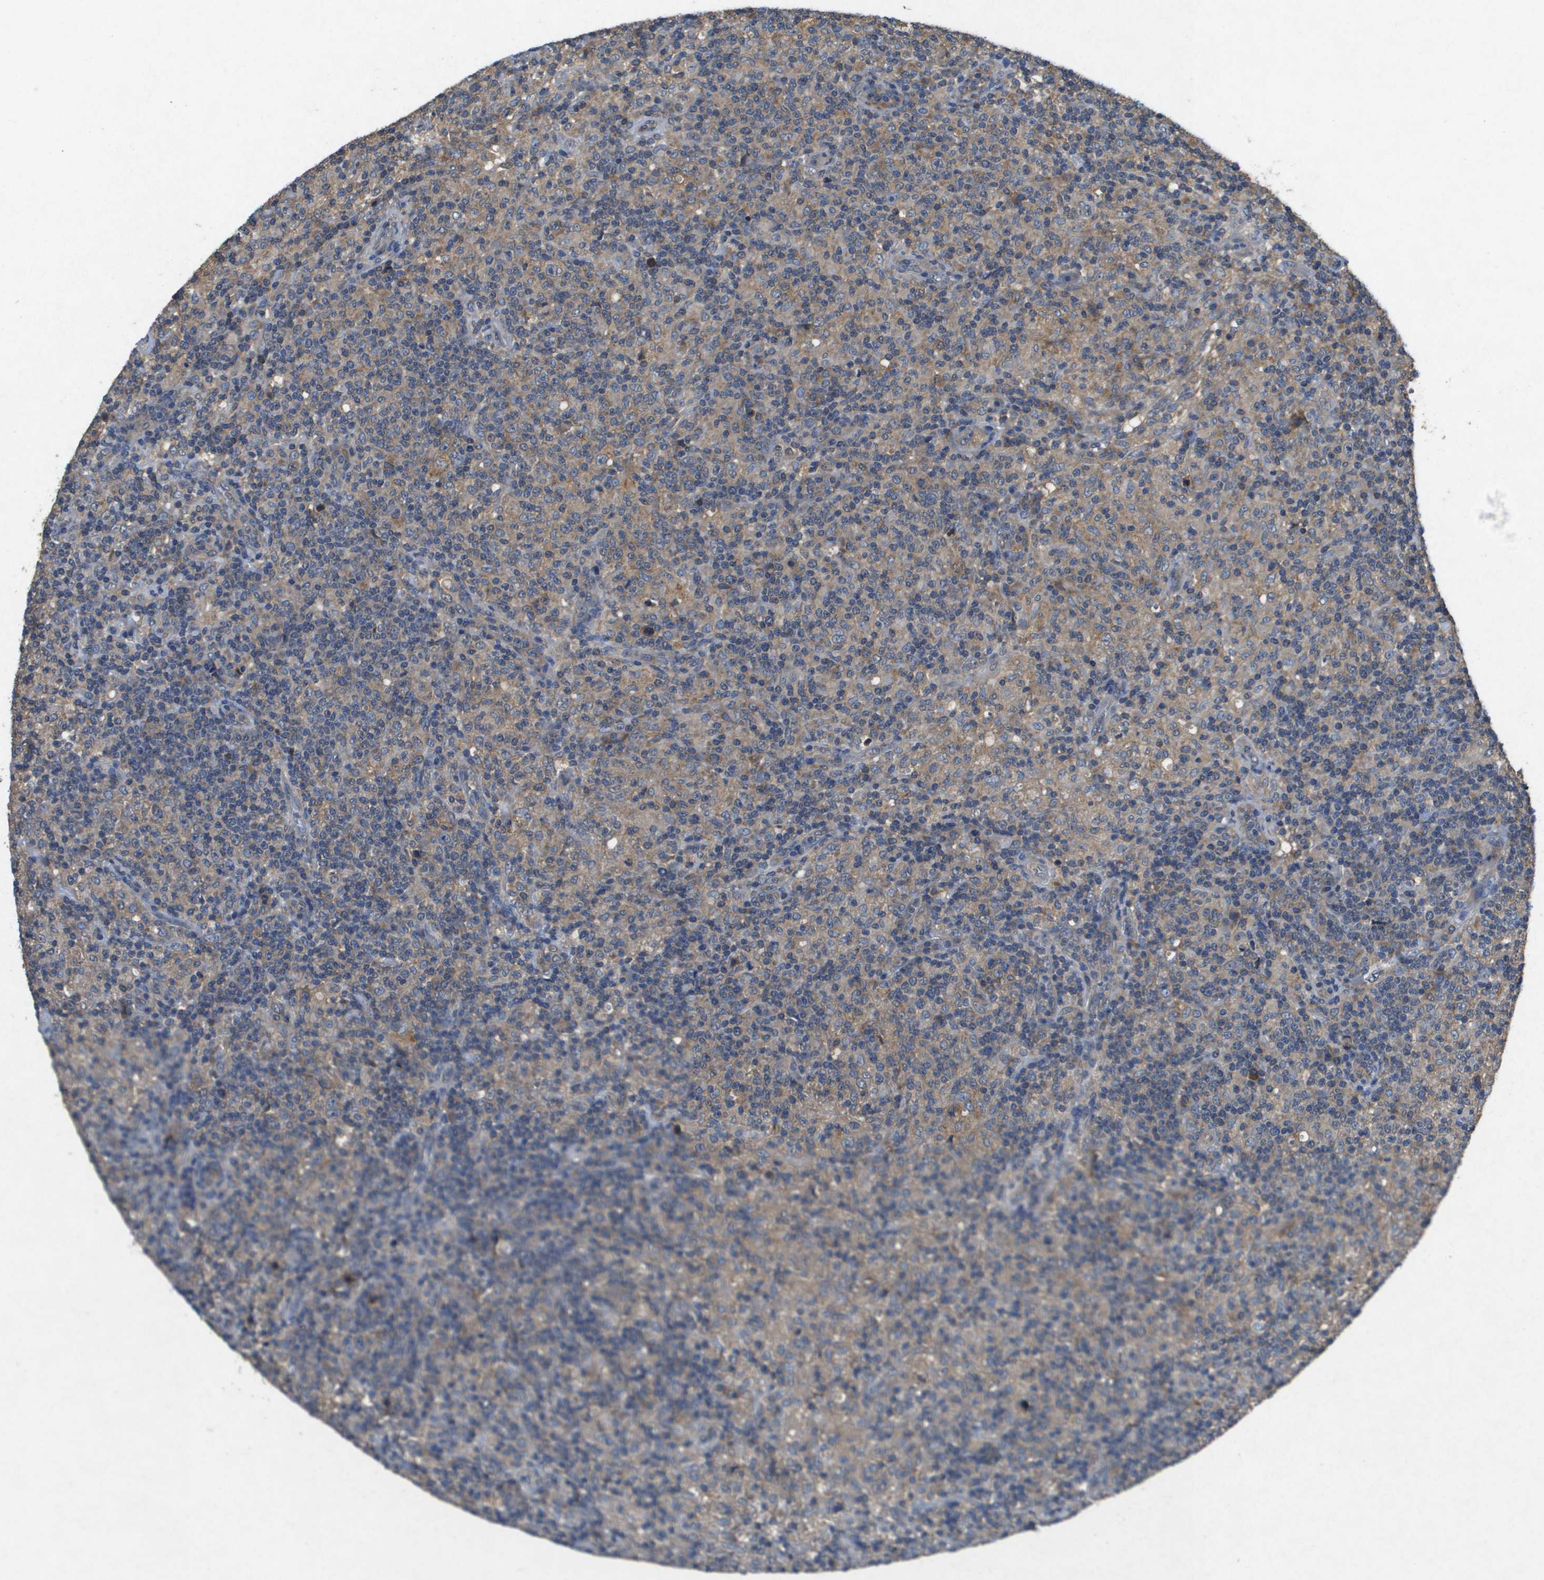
{"staining": {"intensity": "moderate", "quantity": ">75%", "location": "cytoplasmic/membranous"}, "tissue": "lymphoma", "cell_type": "Tumor cells", "image_type": "cancer", "snomed": [{"axis": "morphology", "description": "Hodgkin's disease, NOS"}, {"axis": "topography", "description": "Lymph node"}], "caption": "Immunohistochemical staining of lymphoma demonstrates medium levels of moderate cytoplasmic/membranous expression in about >75% of tumor cells. (DAB IHC, brown staining for protein, blue staining for nuclei).", "gene": "PTPRT", "patient": {"sex": "male", "age": 70}}